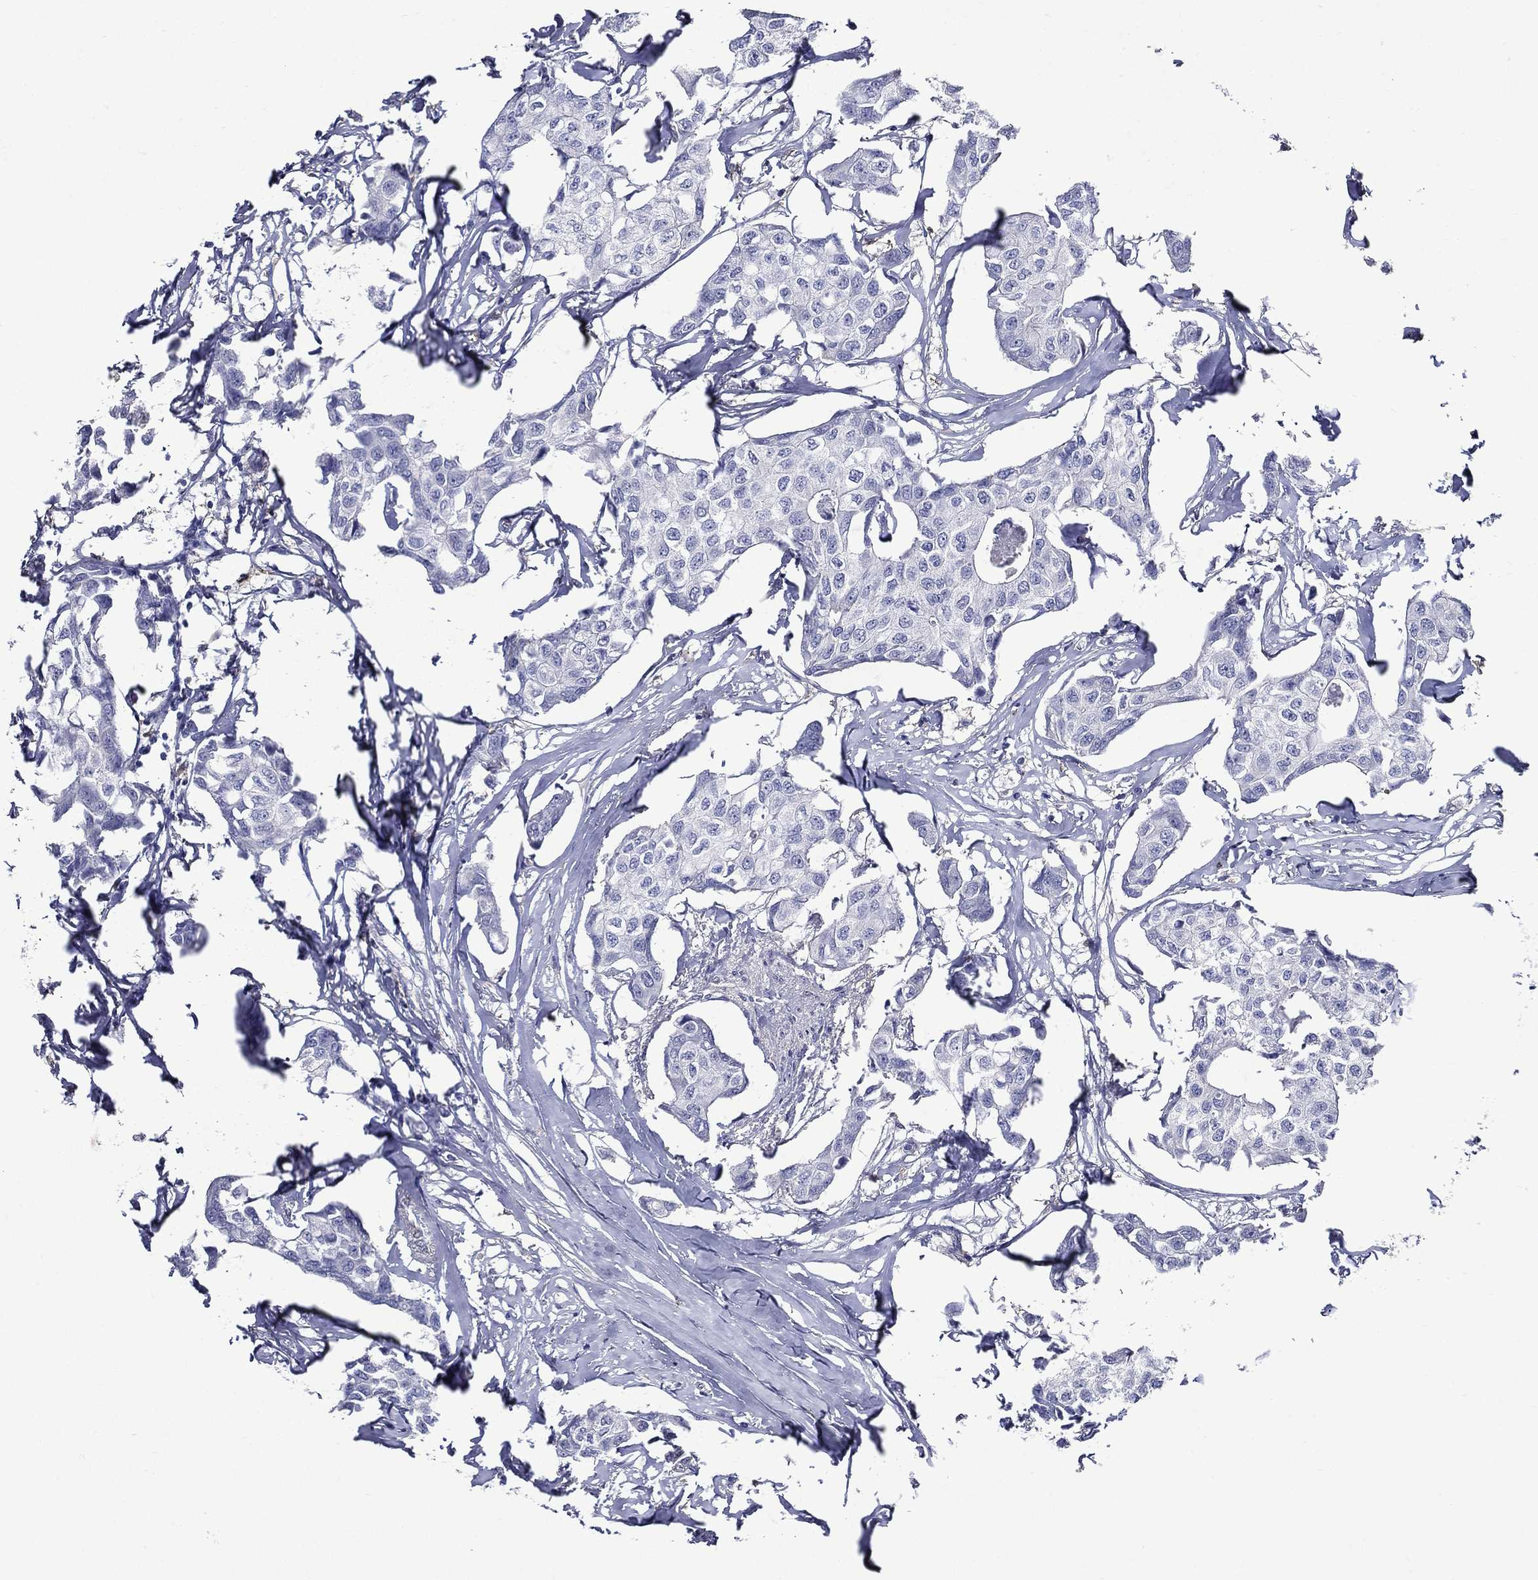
{"staining": {"intensity": "negative", "quantity": "none", "location": "none"}, "tissue": "breast cancer", "cell_type": "Tumor cells", "image_type": "cancer", "snomed": [{"axis": "morphology", "description": "Duct carcinoma"}, {"axis": "topography", "description": "Breast"}], "caption": "This is a image of IHC staining of infiltrating ductal carcinoma (breast), which shows no positivity in tumor cells.", "gene": "GPR171", "patient": {"sex": "female", "age": 80}}